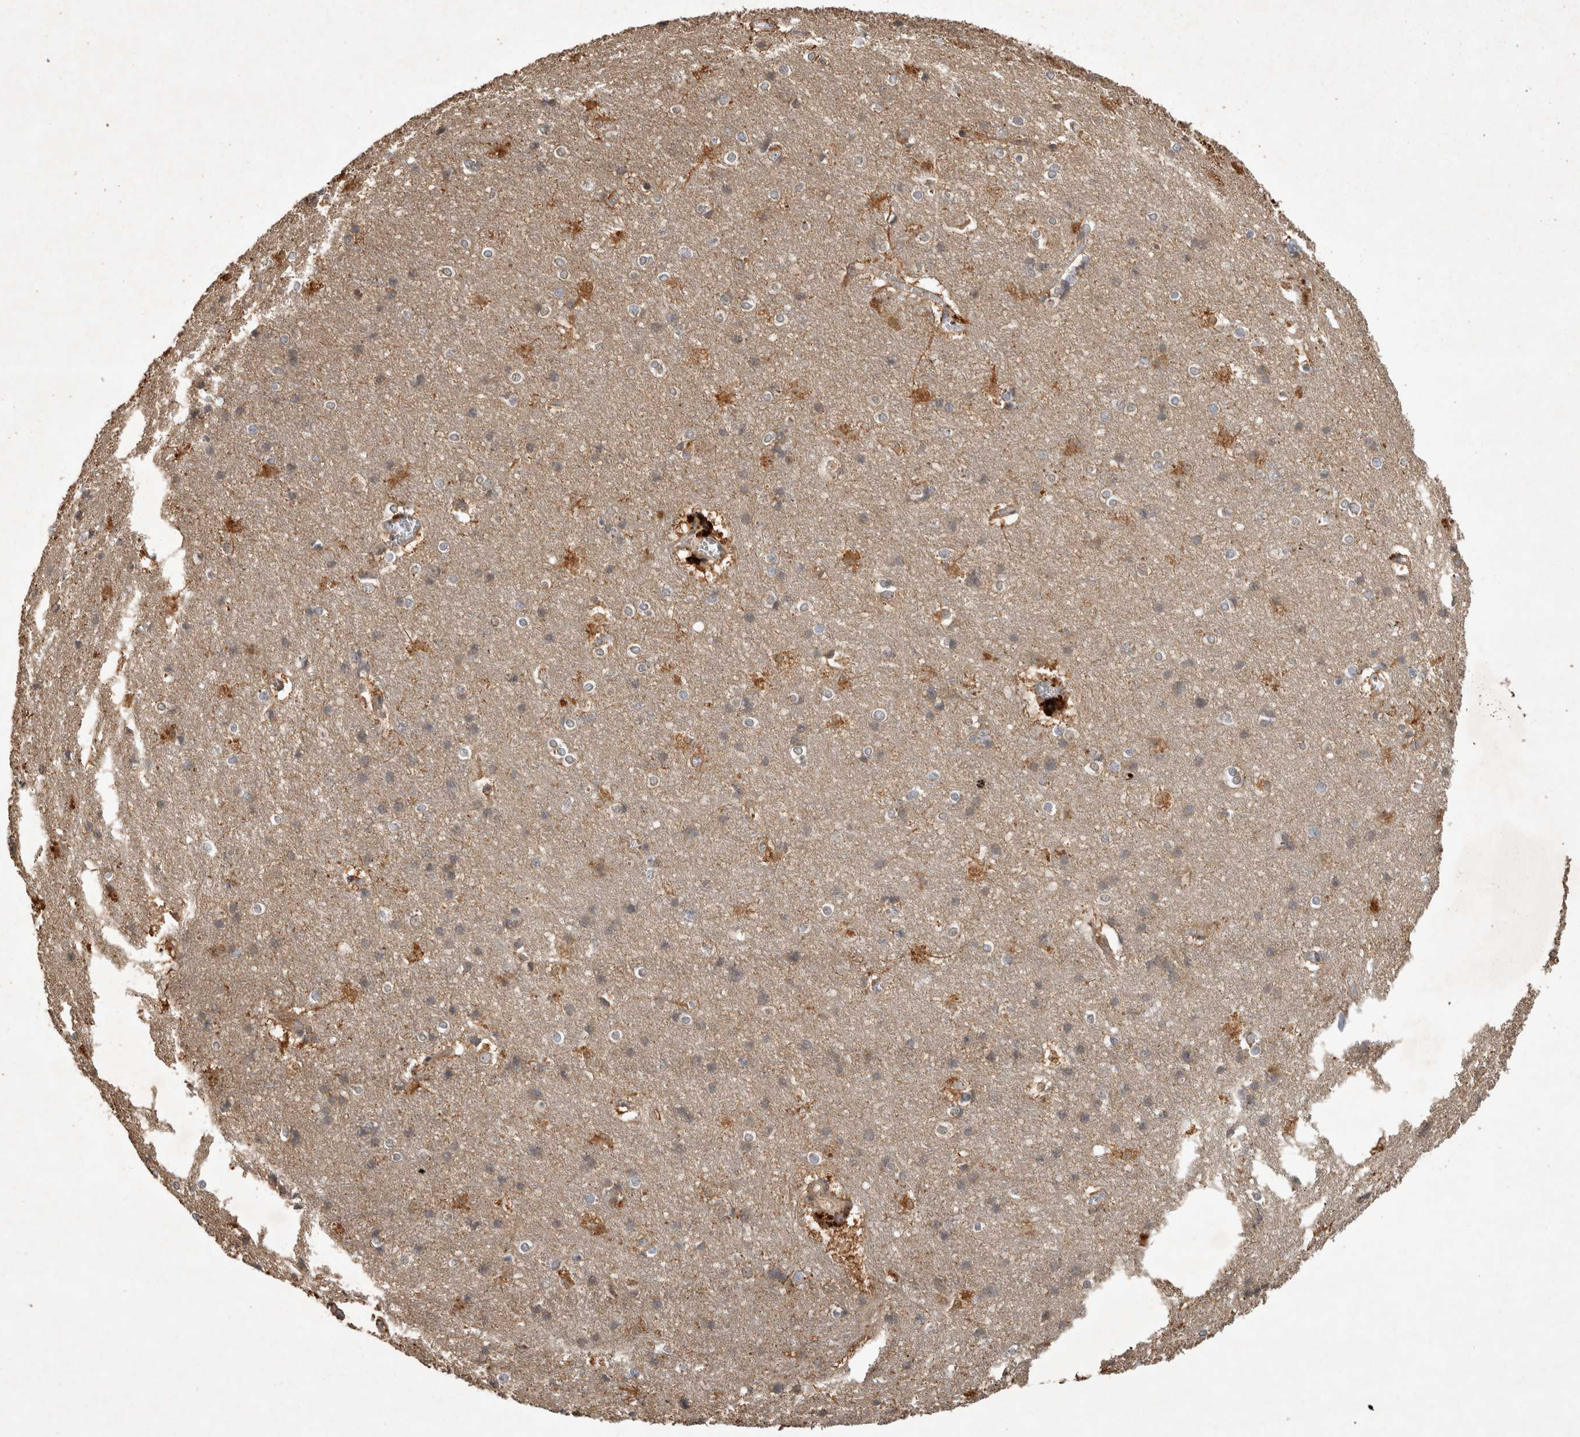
{"staining": {"intensity": "moderate", "quantity": ">75%", "location": "cytoplasmic/membranous"}, "tissue": "cerebral cortex", "cell_type": "Endothelial cells", "image_type": "normal", "snomed": [{"axis": "morphology", "description": "Normal tissue, NOS"}, {"axis": "topography", "description": "Cerebral cortex"}], "caption": "Brown immunohistochemical staining in normal cerebral cortex reveals moderate cytoplasmic/membranous staining in approximately >75% of endothelial cells. (Stains: DAB in brown, nuclei in blue, Microscopy: brightfield microscopy at high magnification).", "gene": "TRMT61B", "patient": {"sex": "male", "age": 54}}